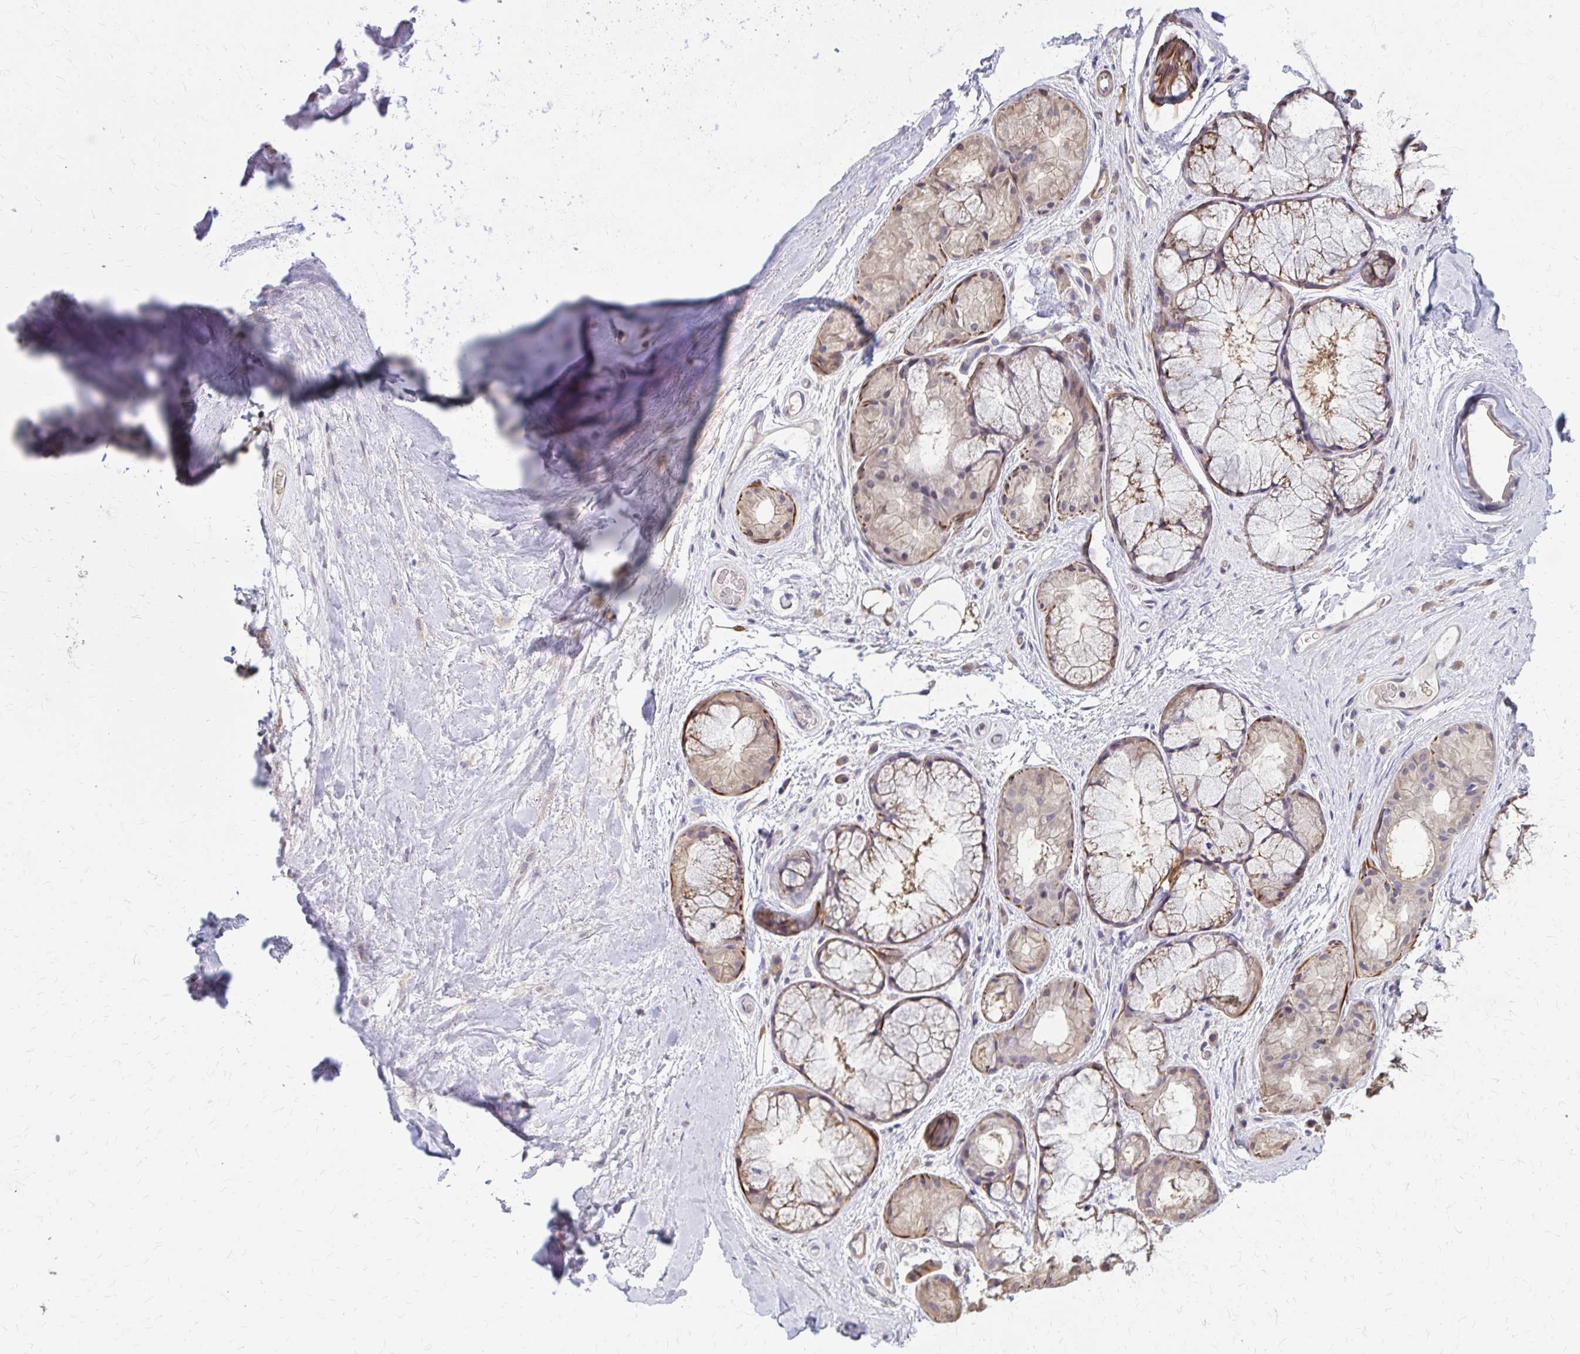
{"staining": {"intensity": "weak", "quantity": ">75%", "location": "cytoplasmic/membranous"}, "tissue": "adipose tissue", "cell_type": "Adipocytes", "image_type": "normal", "snomed": [{"axis": "morphology", "description": "Normal tissue, NOS"}, {"axis": "topography", "description": "Lymph node"}, {"axis": "topography", "description": "Cartilage tissue"}, {"axis": "topography", "description": "Nasopharynx"}], "caption": "Adipose tissue was stained to show a protein in brown. There is low levels of weak cytoplasmic/membranous expression in approximately >75% of adipocytes.", "gene": "IFI44L", "patient": {"sex": "male", "age": 63}}